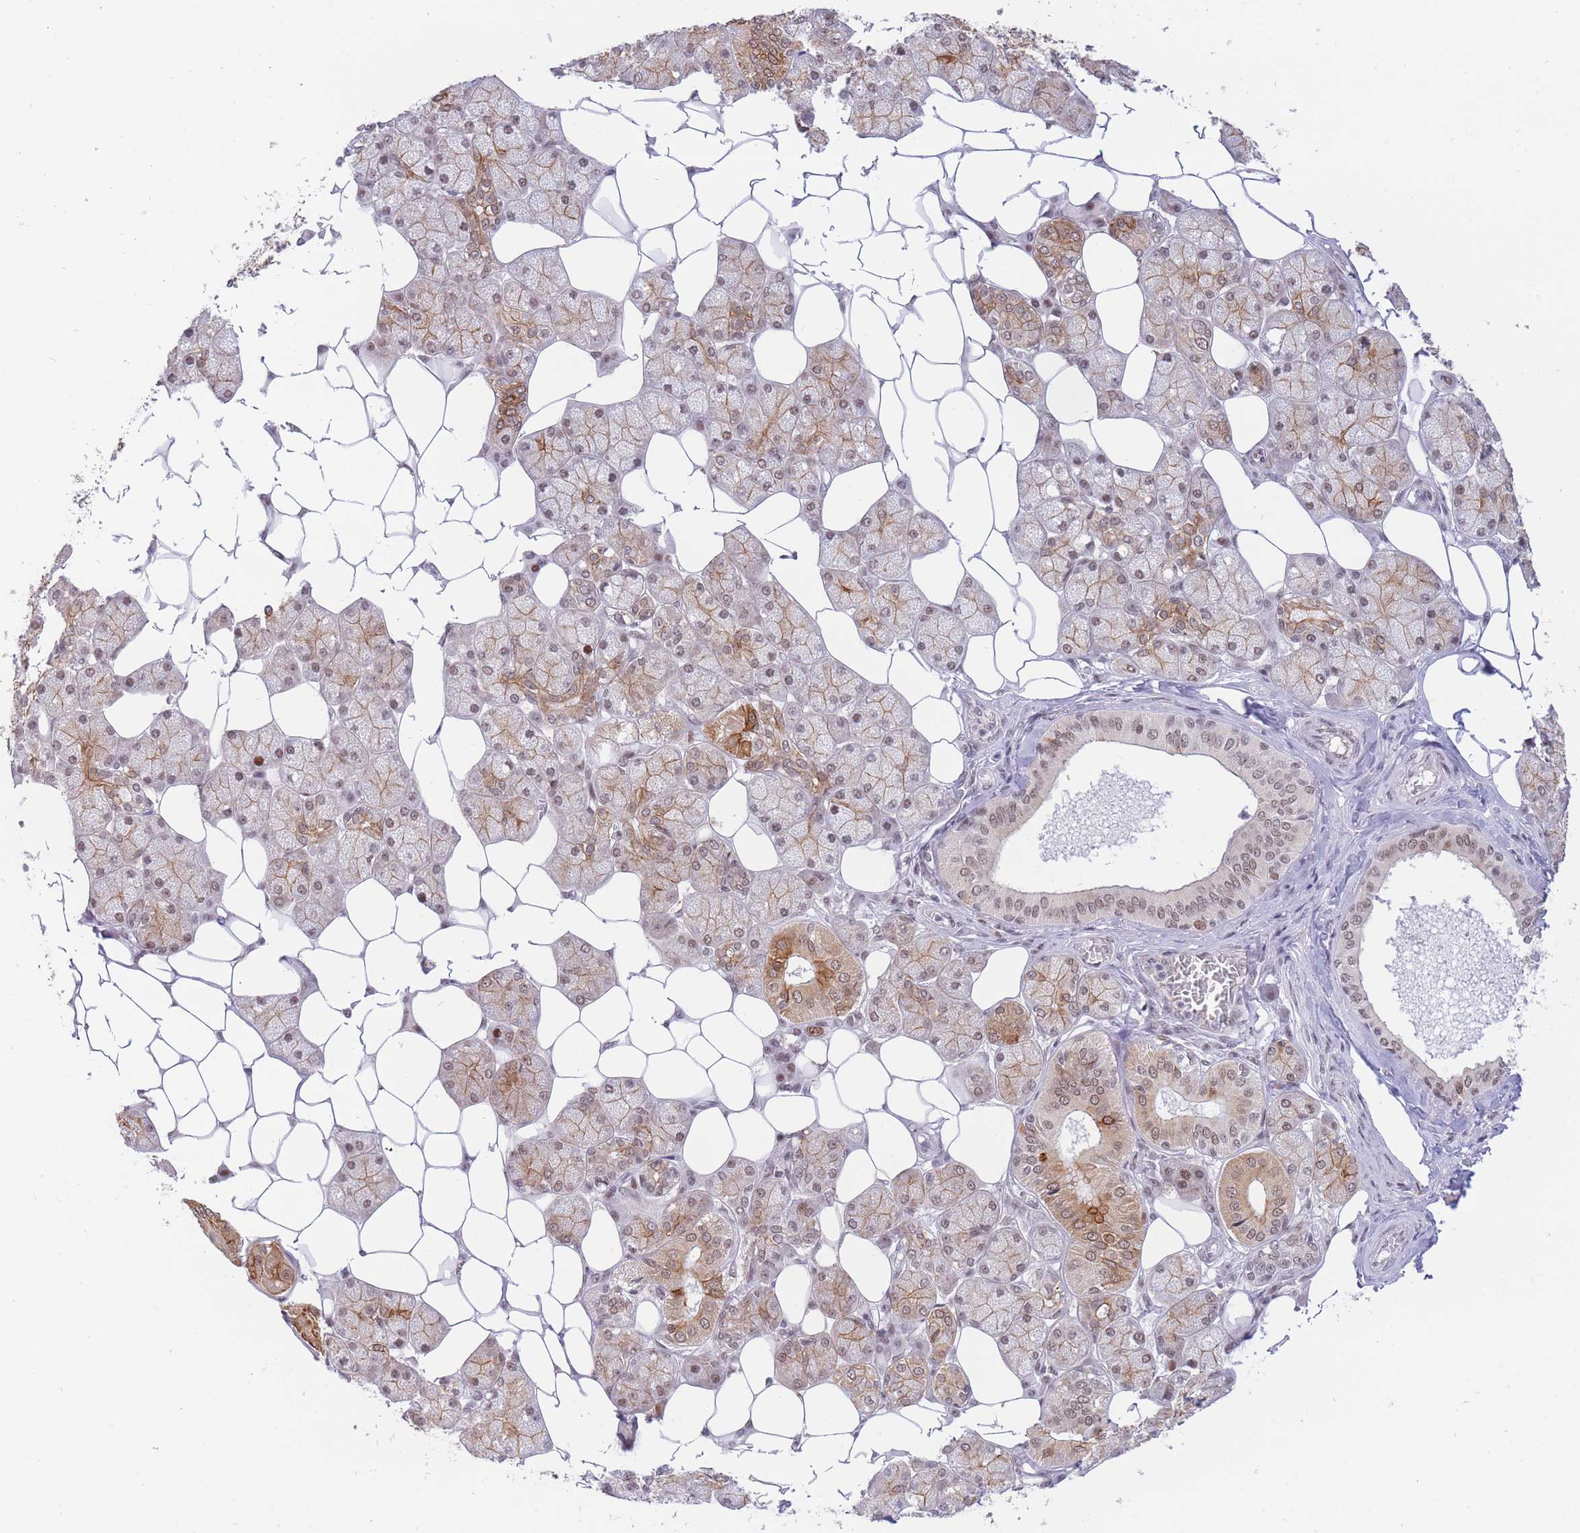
{"staining": {"intensity": "strong", "quantity": "25%-75%", "location": "cytoplasmic/membranous,nuclear"}, "tissue": "salivary gland", "cell_type": "Glandular cells", "image_type": "normal", "snomed": [{"axis": "morphology", "description": "Squamous cell carcinoma, NOS"}, {"axis": "topography", "description": "Skin"}, {"axis": "topography", "description": "Head-Neck"}], "caption": "Unremarkable salivary gland reveals strong cytoplasmic/membranous,nuclear expression in approximately 25%-75% of glandular cells, visualized by immunohistochemistry.", "gene": "TARBP2", "patient": {"sex": "male", "age": 80}}